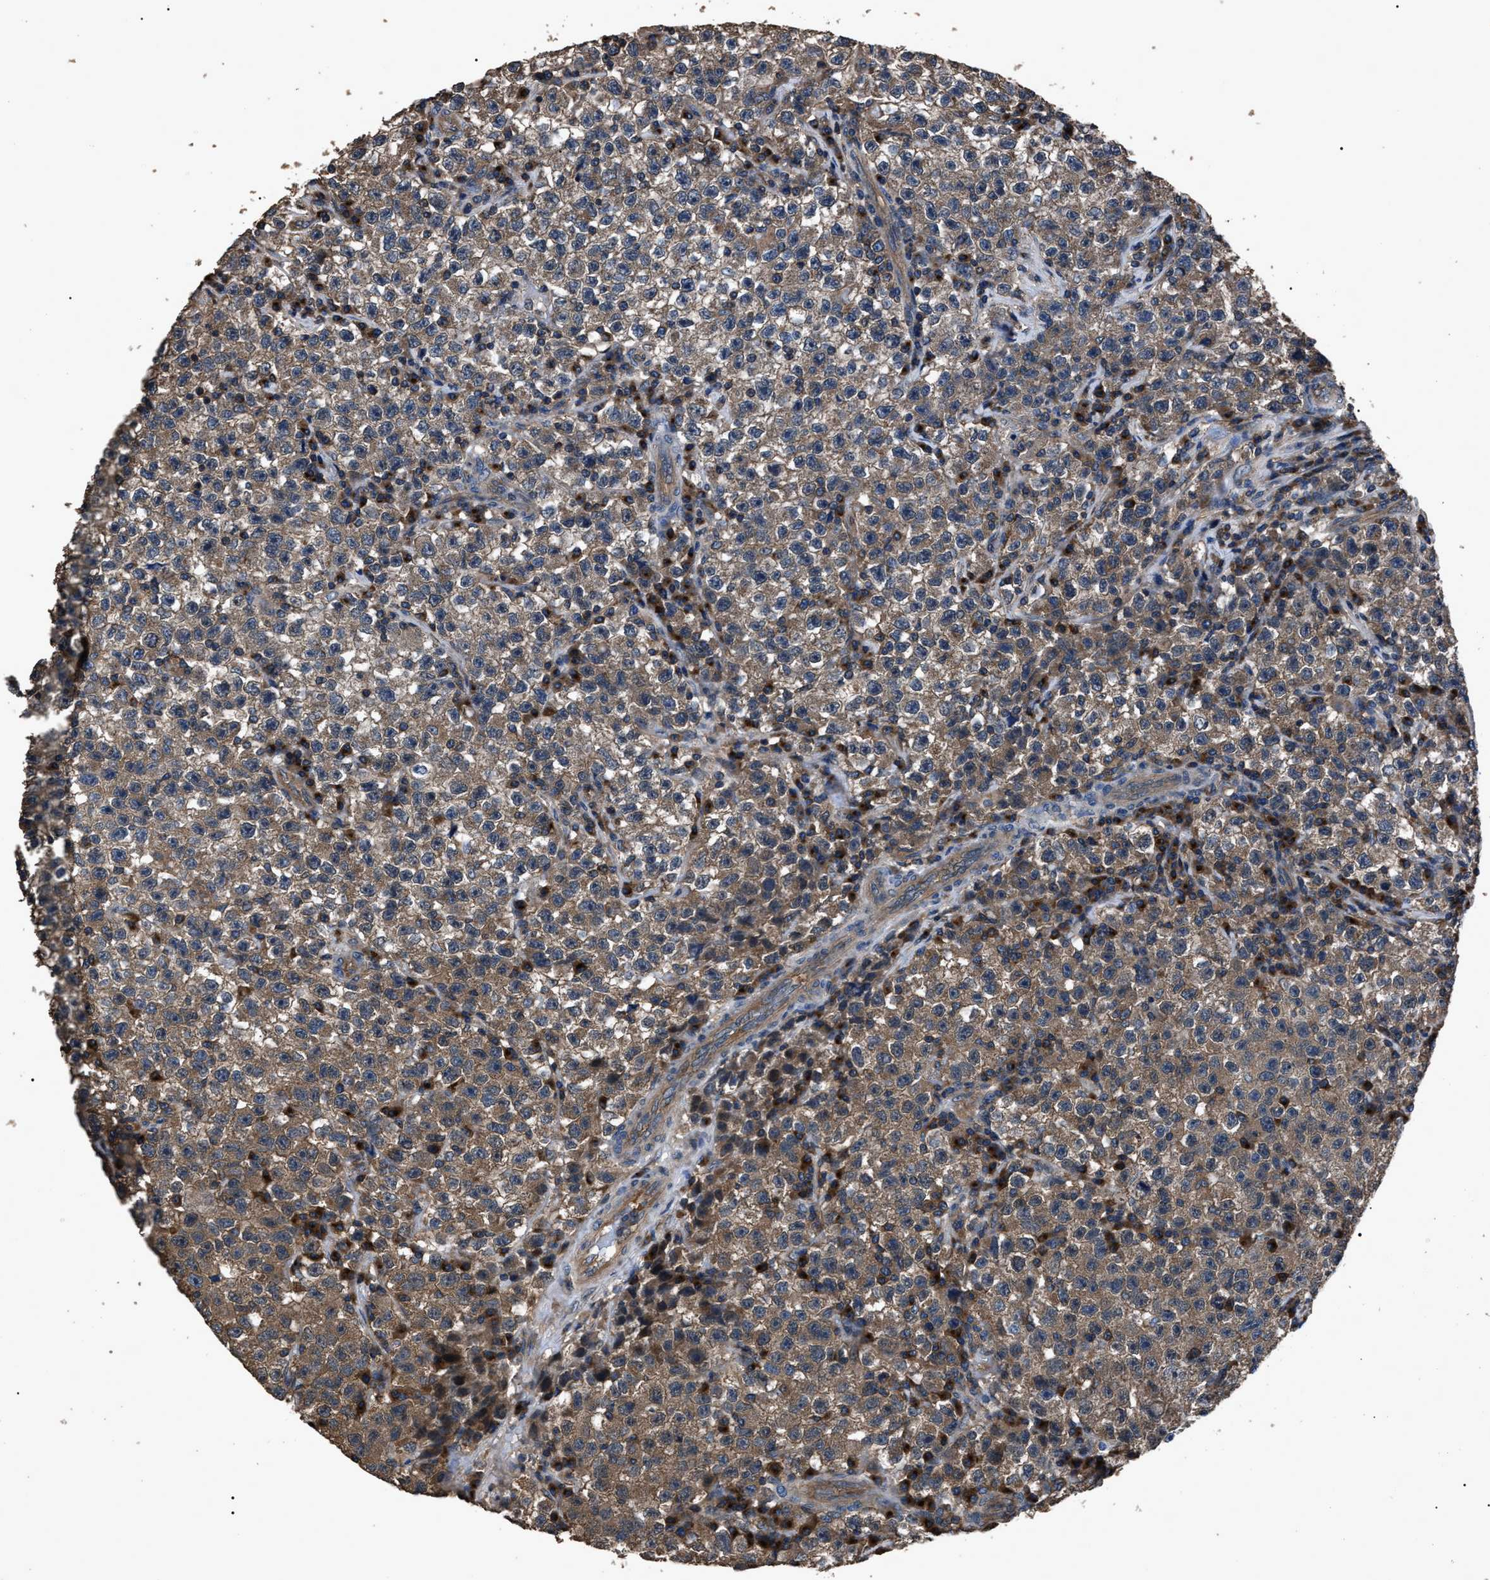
{"staining": {"intensity": "moderate", "quantity": ">75%", "location": "cytoplasmic/membranous"}, "tissue": "testis cancer", "cell_type": "Tumor cells", "image_type": "cancer", "snomed": [{"axis": "morphology", "description": "Seminoma, NOS"}, {"axis": "topography", "description": "Testis"}], "caption": "Brown immunohistochemical staining in human seminoma (testis) shows moderate cytoplasmic/membranous expression in approximately >75% of tumor cells.", "gene": "RNF216", "patient": {"sex": "male", "age": 22}}